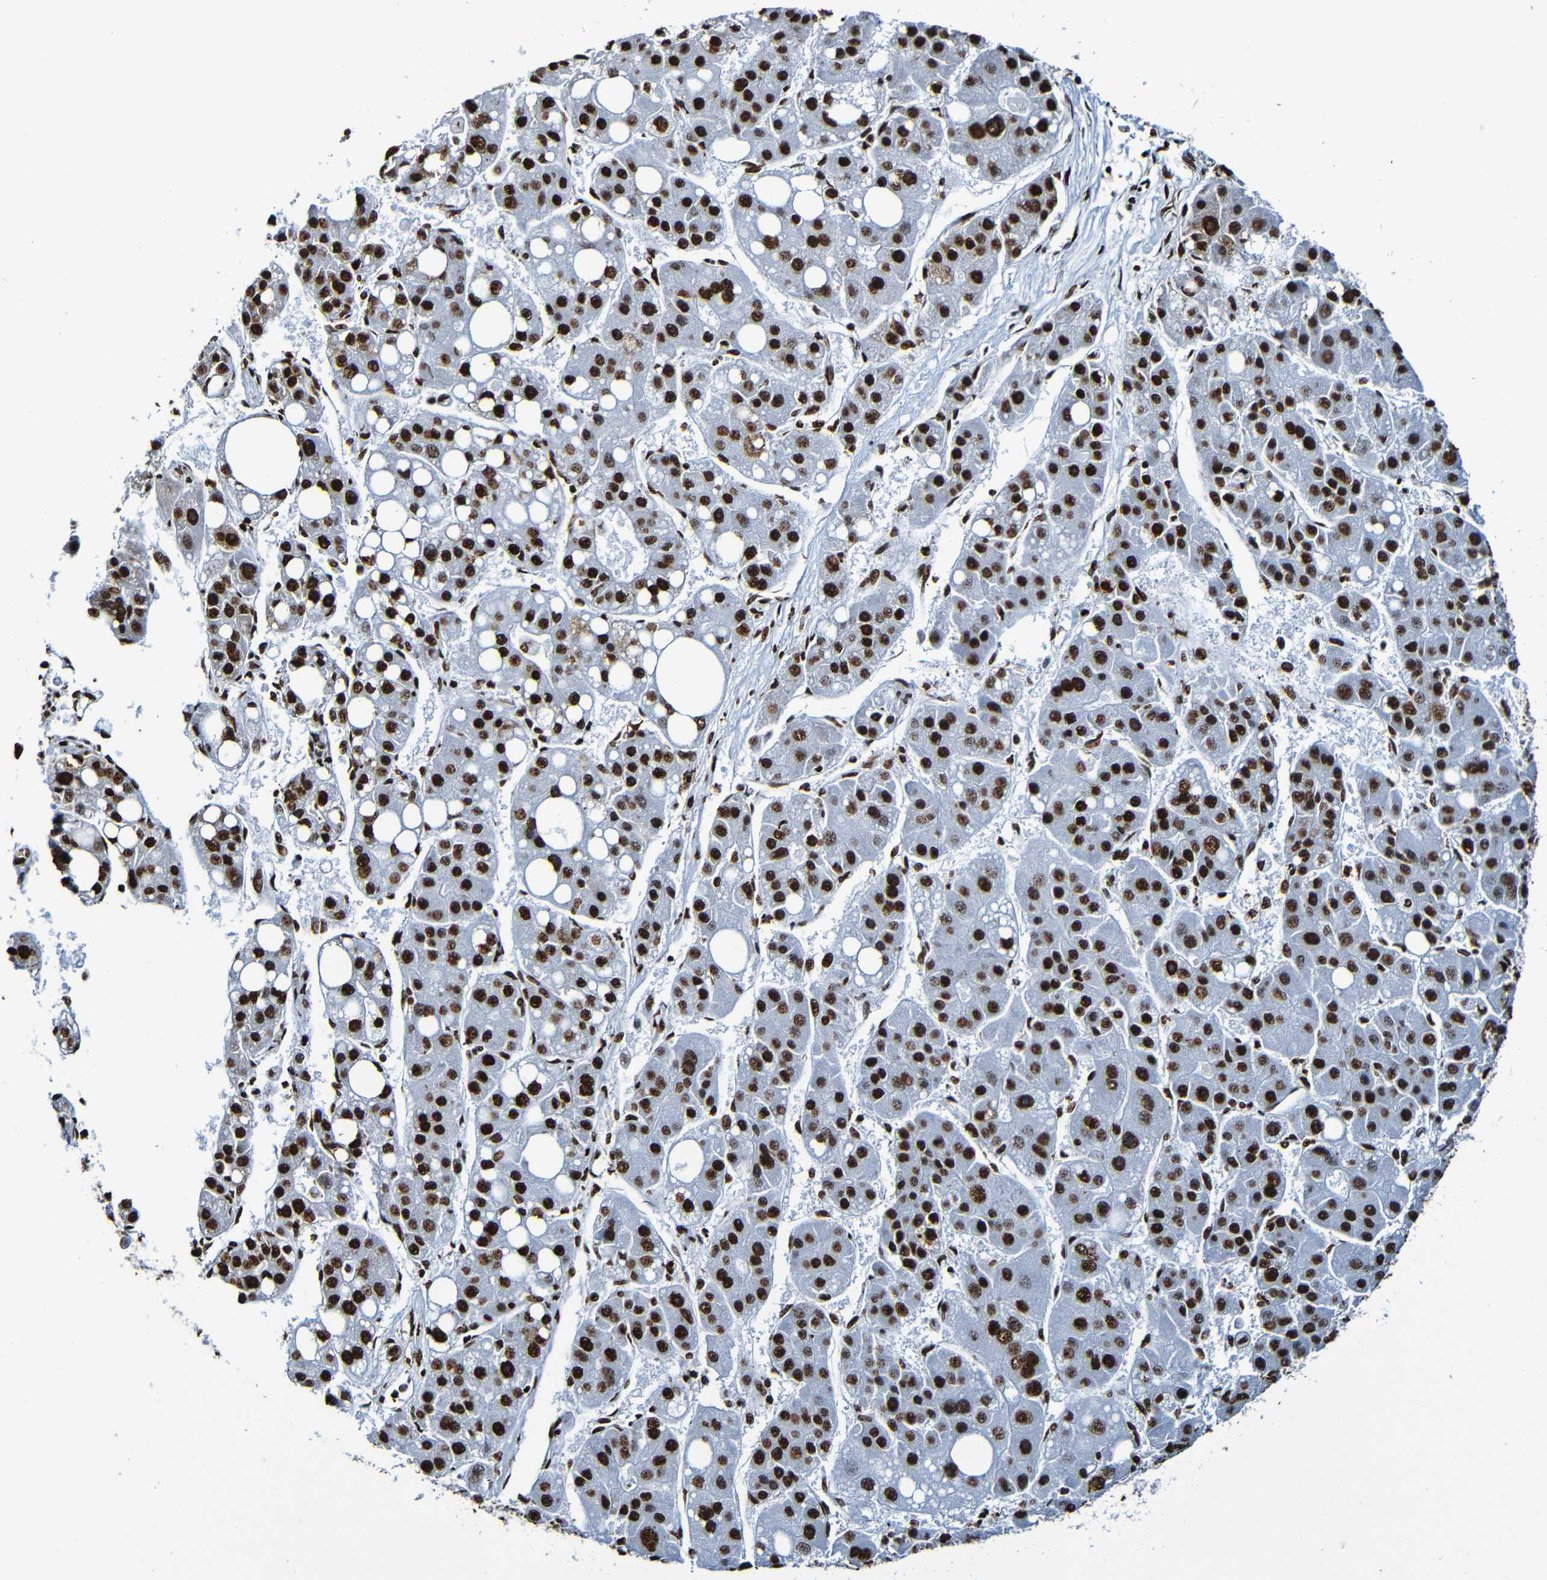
{"staining": {"intensity": "strong", "quantity": ">75%", "location": "nuclear"}, "tissue": "liver cancer", "cell_type": "Tumor cells", "image_type": "cancer", "snomed": [{"axis": "morphology", "description": "Carcinoma, Hepatocellular, NOS"}, {"axis": "topography", "description": "Liver"}], "caption": "A brown stain labels strong nuclear expression of a protein in liver cancer tumor cells. Nuclei are stained in blue.", "gene": "SRSF3", "patient": {"sex": "female", "age": 61}}